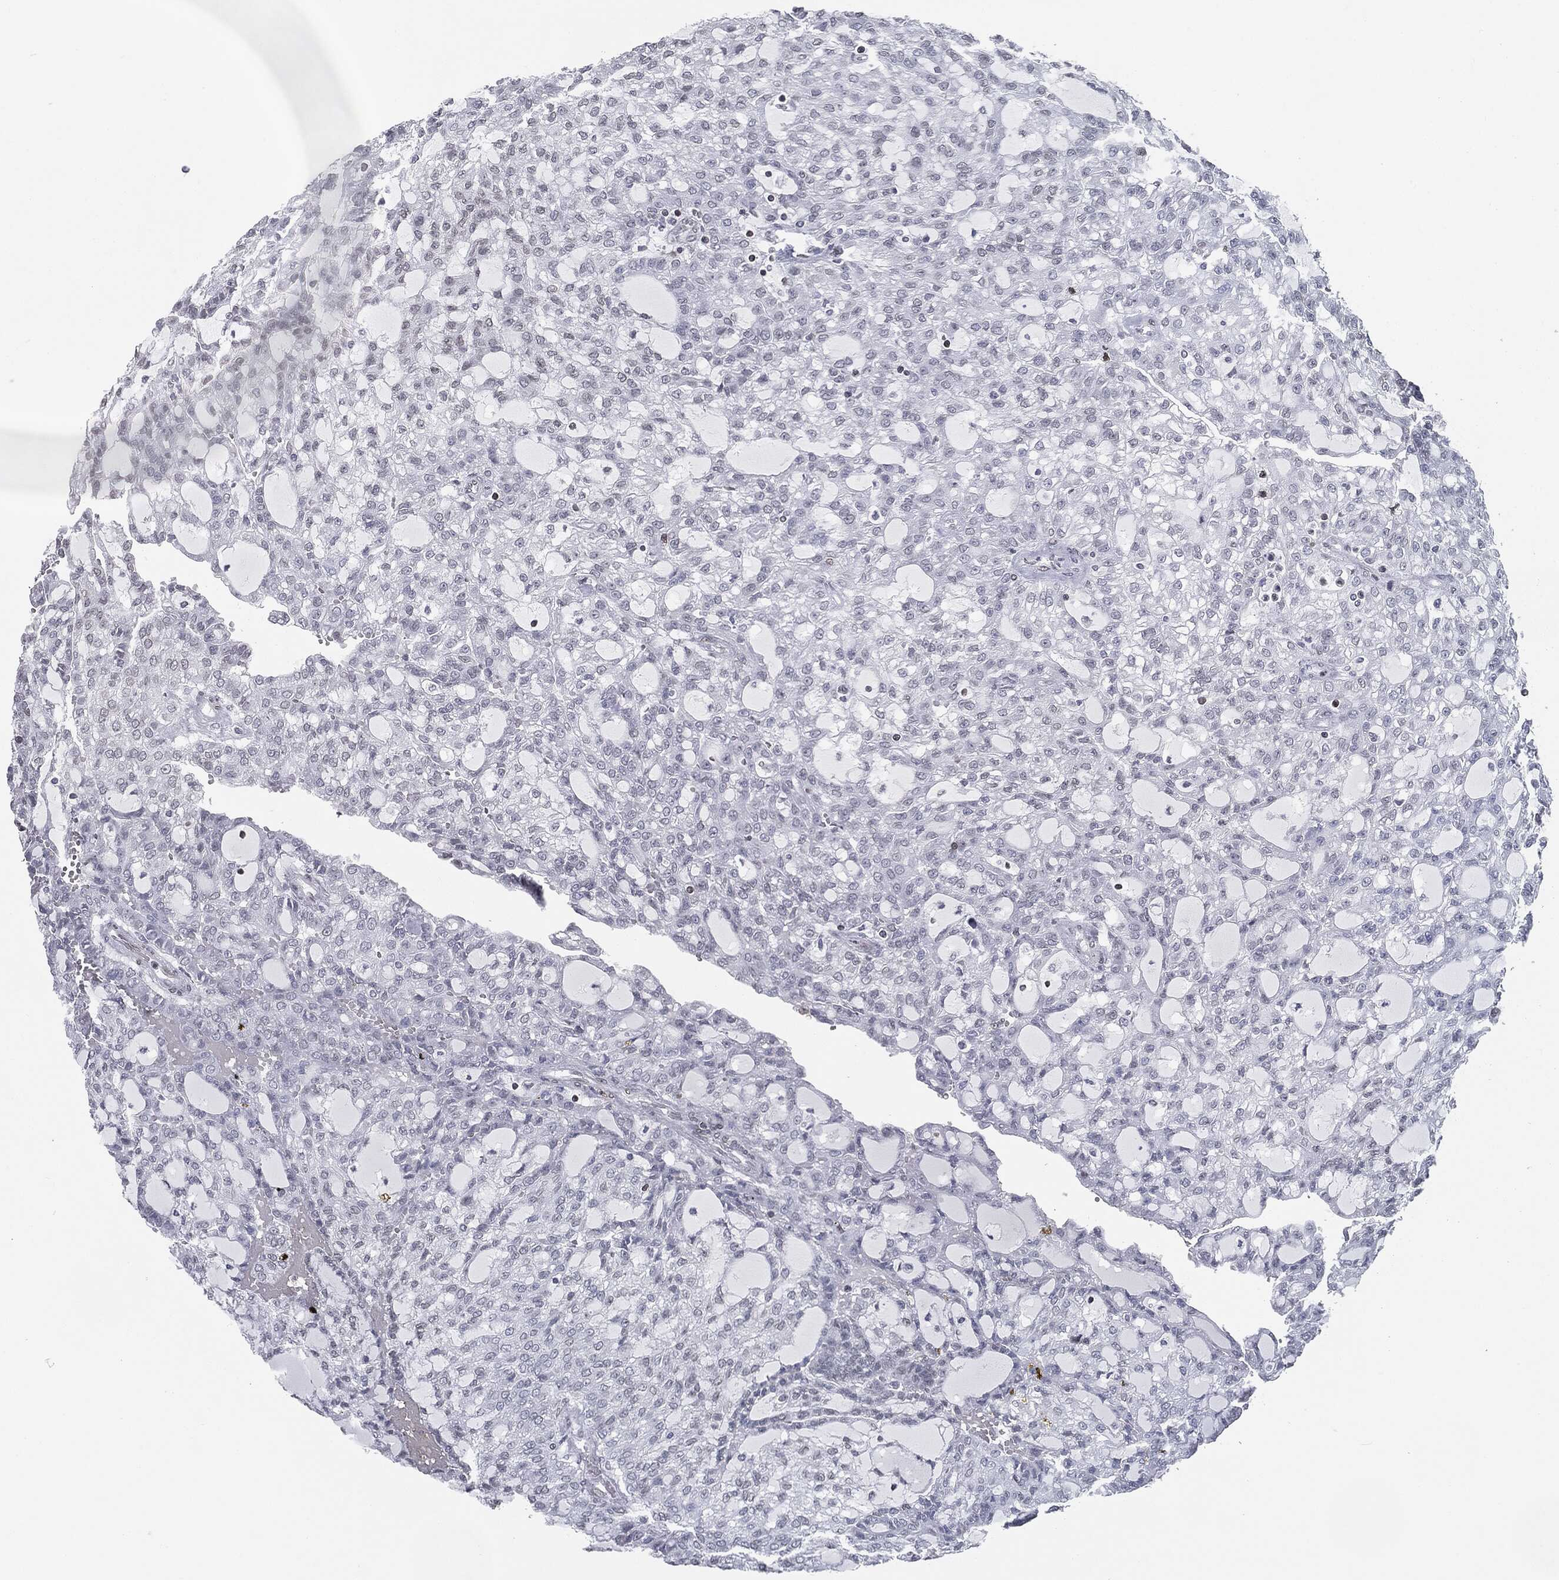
{"staining": {"intensity": "negative", "quantity": "none", "location": "none"}, "tissue": "renal cancer", "cell_type": "Tumor cells", "image_type": "cancer", "snomed": [{"axis": "morphology", "description": "Adenocarcinoma, NOS"}, {"axis": "topography", "description": "Kidney"}], "caption": "Adenocarcinoma (renal) was stained to show a protein in brown. There is no significant staining in tumor cells.", "gene": "ALDOB", "patient": {"sex": "male", "age": 63}}